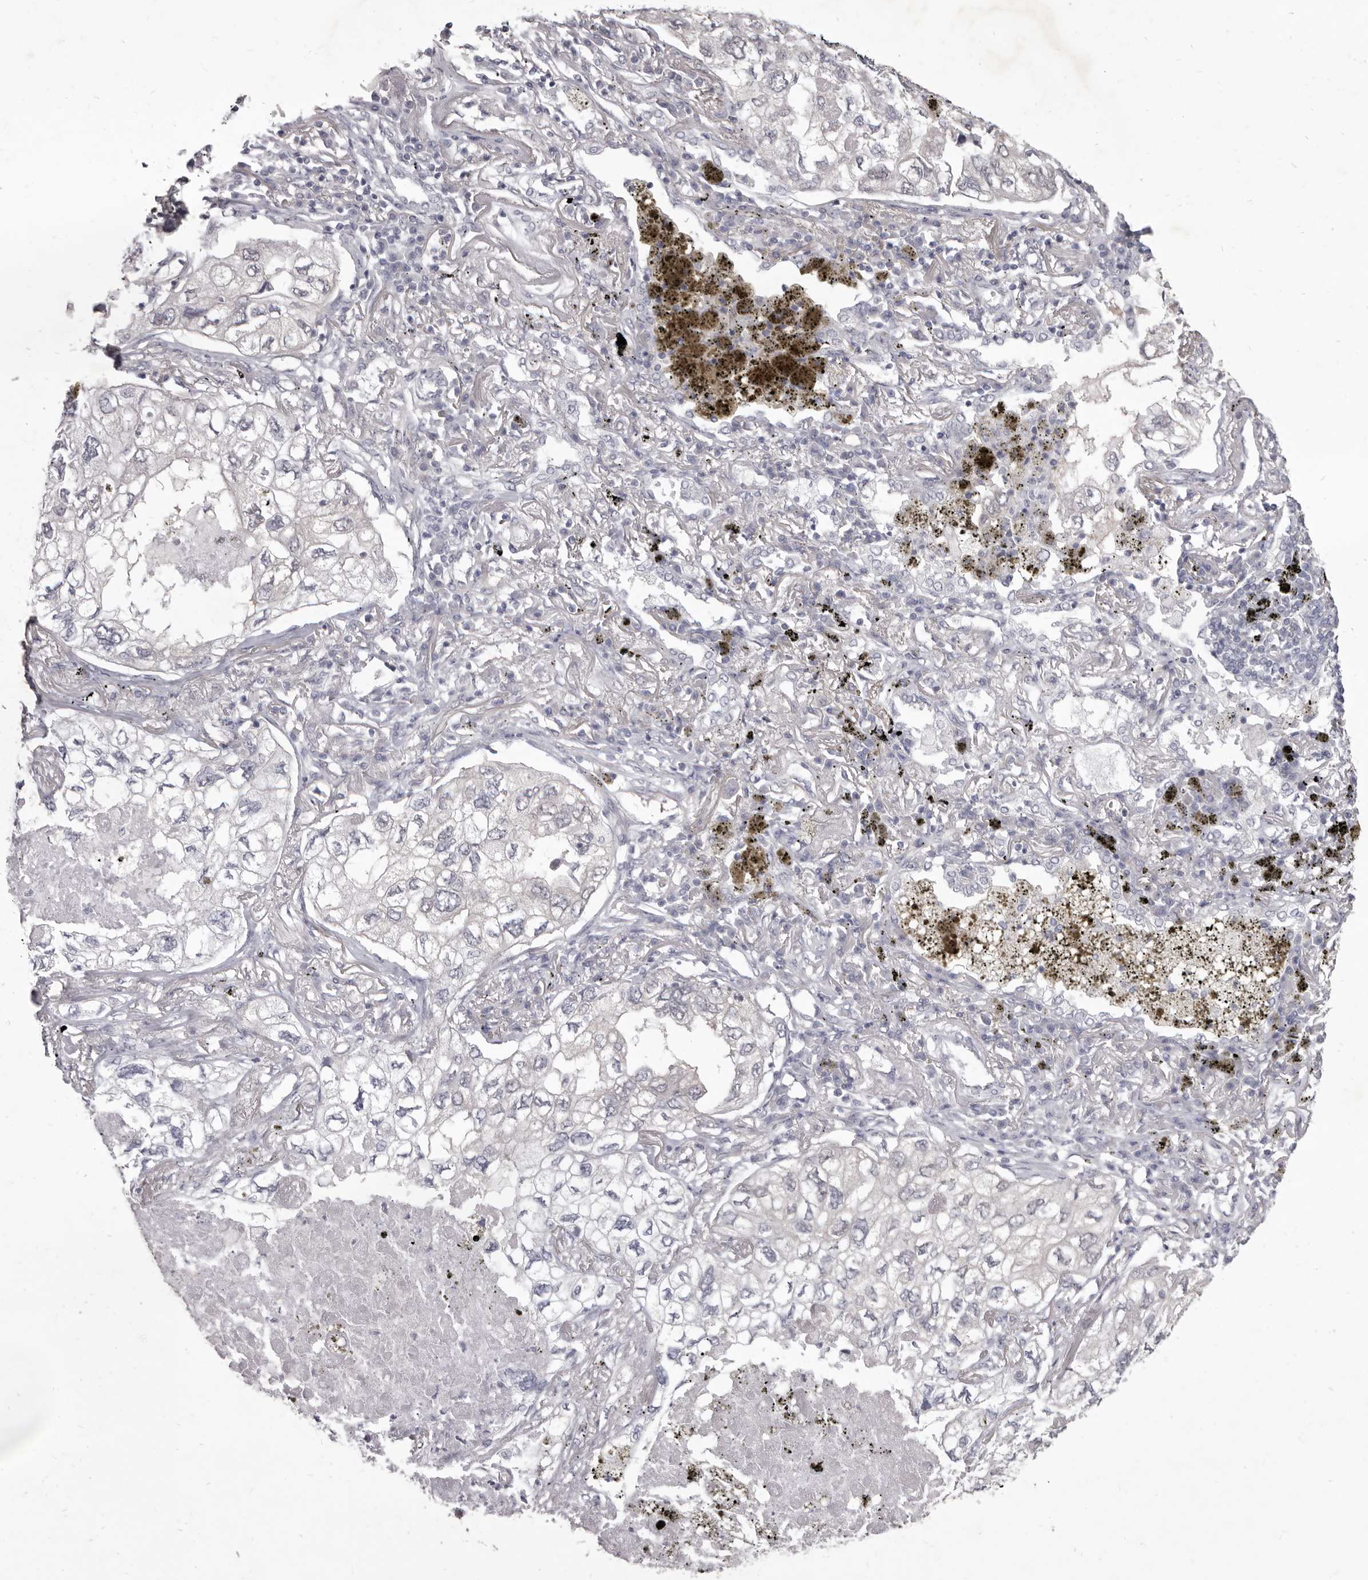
{"staining": {"intensity": "negative", "quantity": "none", "location": "none"}, "tissue": "lung cancer", "cell_type": "Tumor cells", "image_type": "cancer", "snomed": [{"axis": "morphology", "description": "Adenocarcinoma, NOS"}, {"axis": "topography", "description": "Lung"}], "caption": "Tumor cells show no significant staining in lung cancer (adenocarcinoma).", "gene": "GSK3B", "patient": {"sex": "male", "age": 65}}